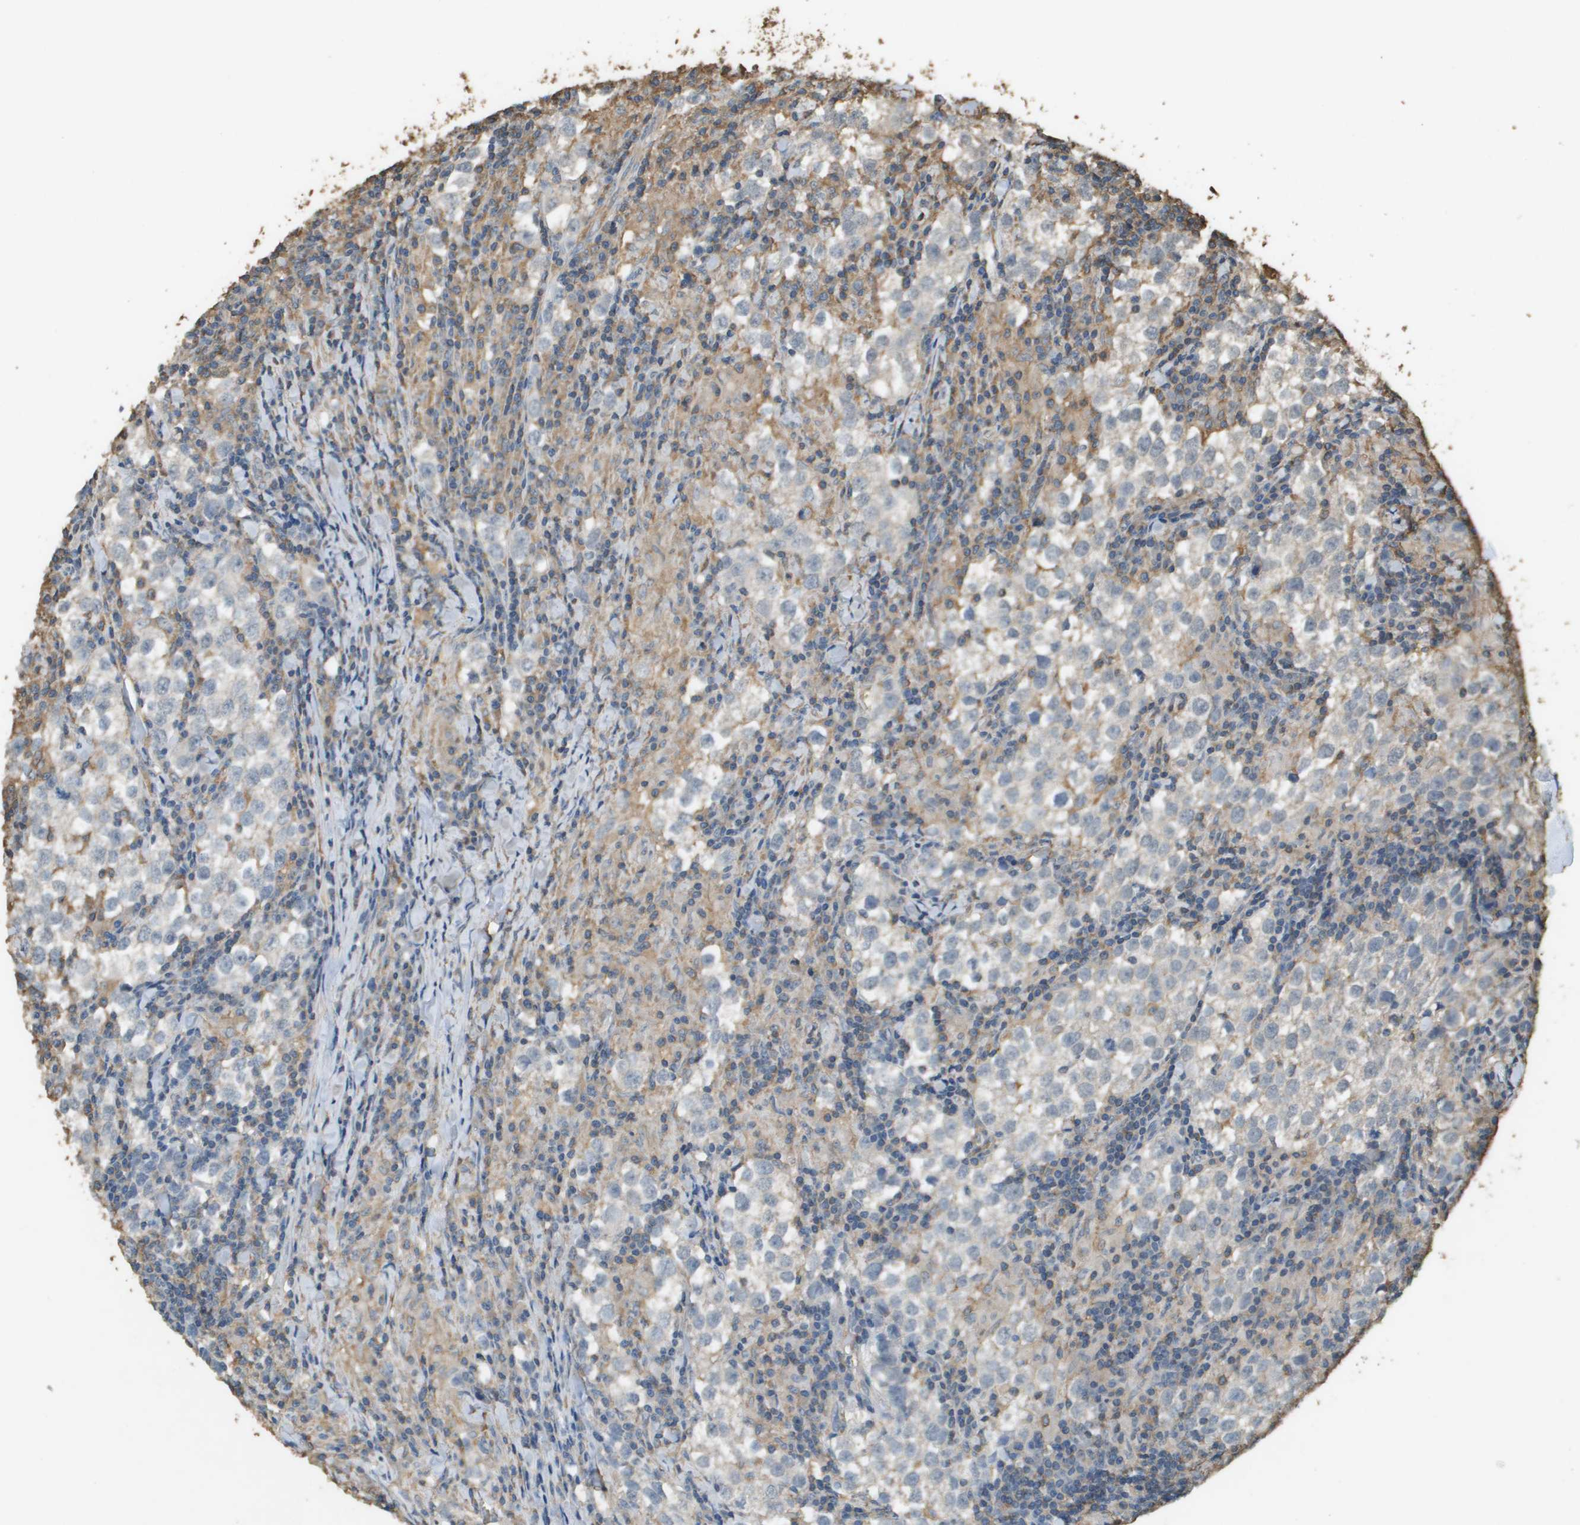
{"staining": {"intensity": "negative", "quantity": "none", "location": "none"}, "tissue": "testis cancer", "cell_type": "Tumor cells", "image_type": "cancer", "snomed": [{"axis": "morphology", "description": "Seminoma, NOS"}, {"axis": "morphology", "description": "Carcinoma, Embryonal, NOS"}, {"axis": "topography", "description": "Testis"}], "caption": "The IHC image has no significant expression in tumor cells of testis cancer tissue.", "gene": "MS4A7", "patient": {"sex": "male", "age": 36}}